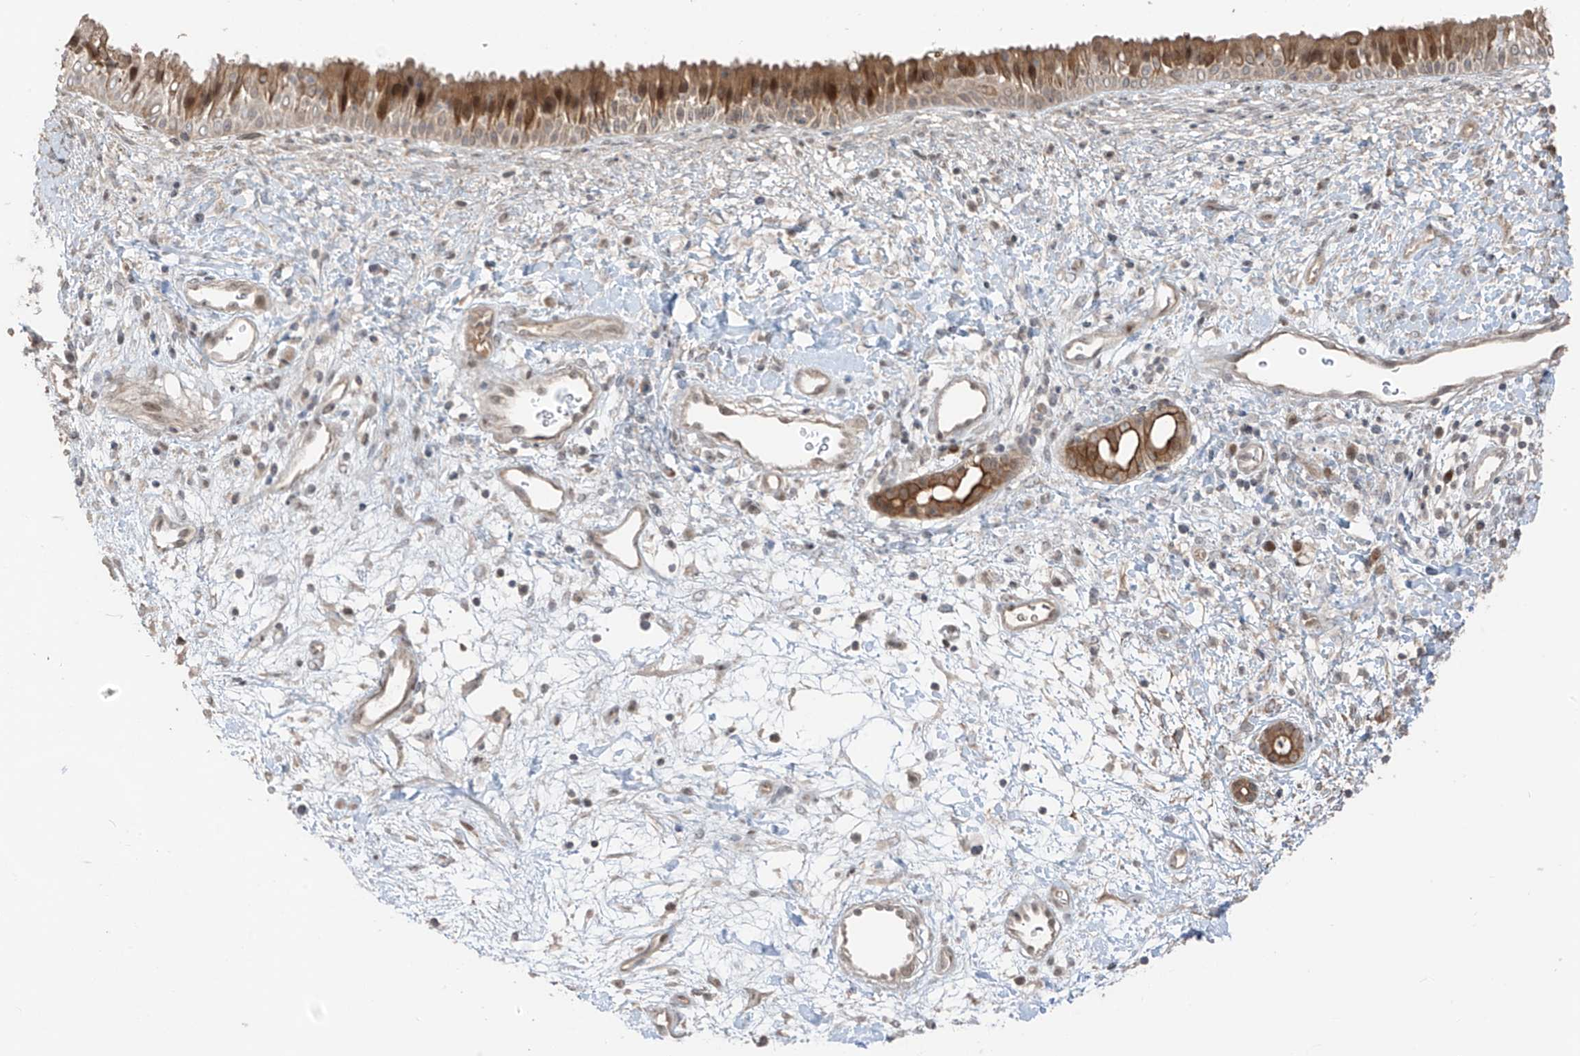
{"staining": {"intensity": "moderate", "quantity": "25%-75%", "location": "cytoplasmic/membranous,nuclear"}, "tissue": "nasopharynx", "cell_type": "Respiratory epithelial cells", "image_type": "normal", "snomed": [{"axis": "morphology", "description": "Normal tissue, NOS"}, {"axis": "topography", "description": "Nasopharynx"}], "caption": "A brown stain labels moderate cytoplasmic/membranous,nuclear expression of a protein in respiratory epithelial cells of normal nasopharynx. The staining was performed using DAB (3,3'-diaminobenzidine), with brown indicating positive protein expression. Nuclei are stained blue with hematoxylin.", "gene": "COLGALT2", "patient": {"sex": "male", "age": 22}}